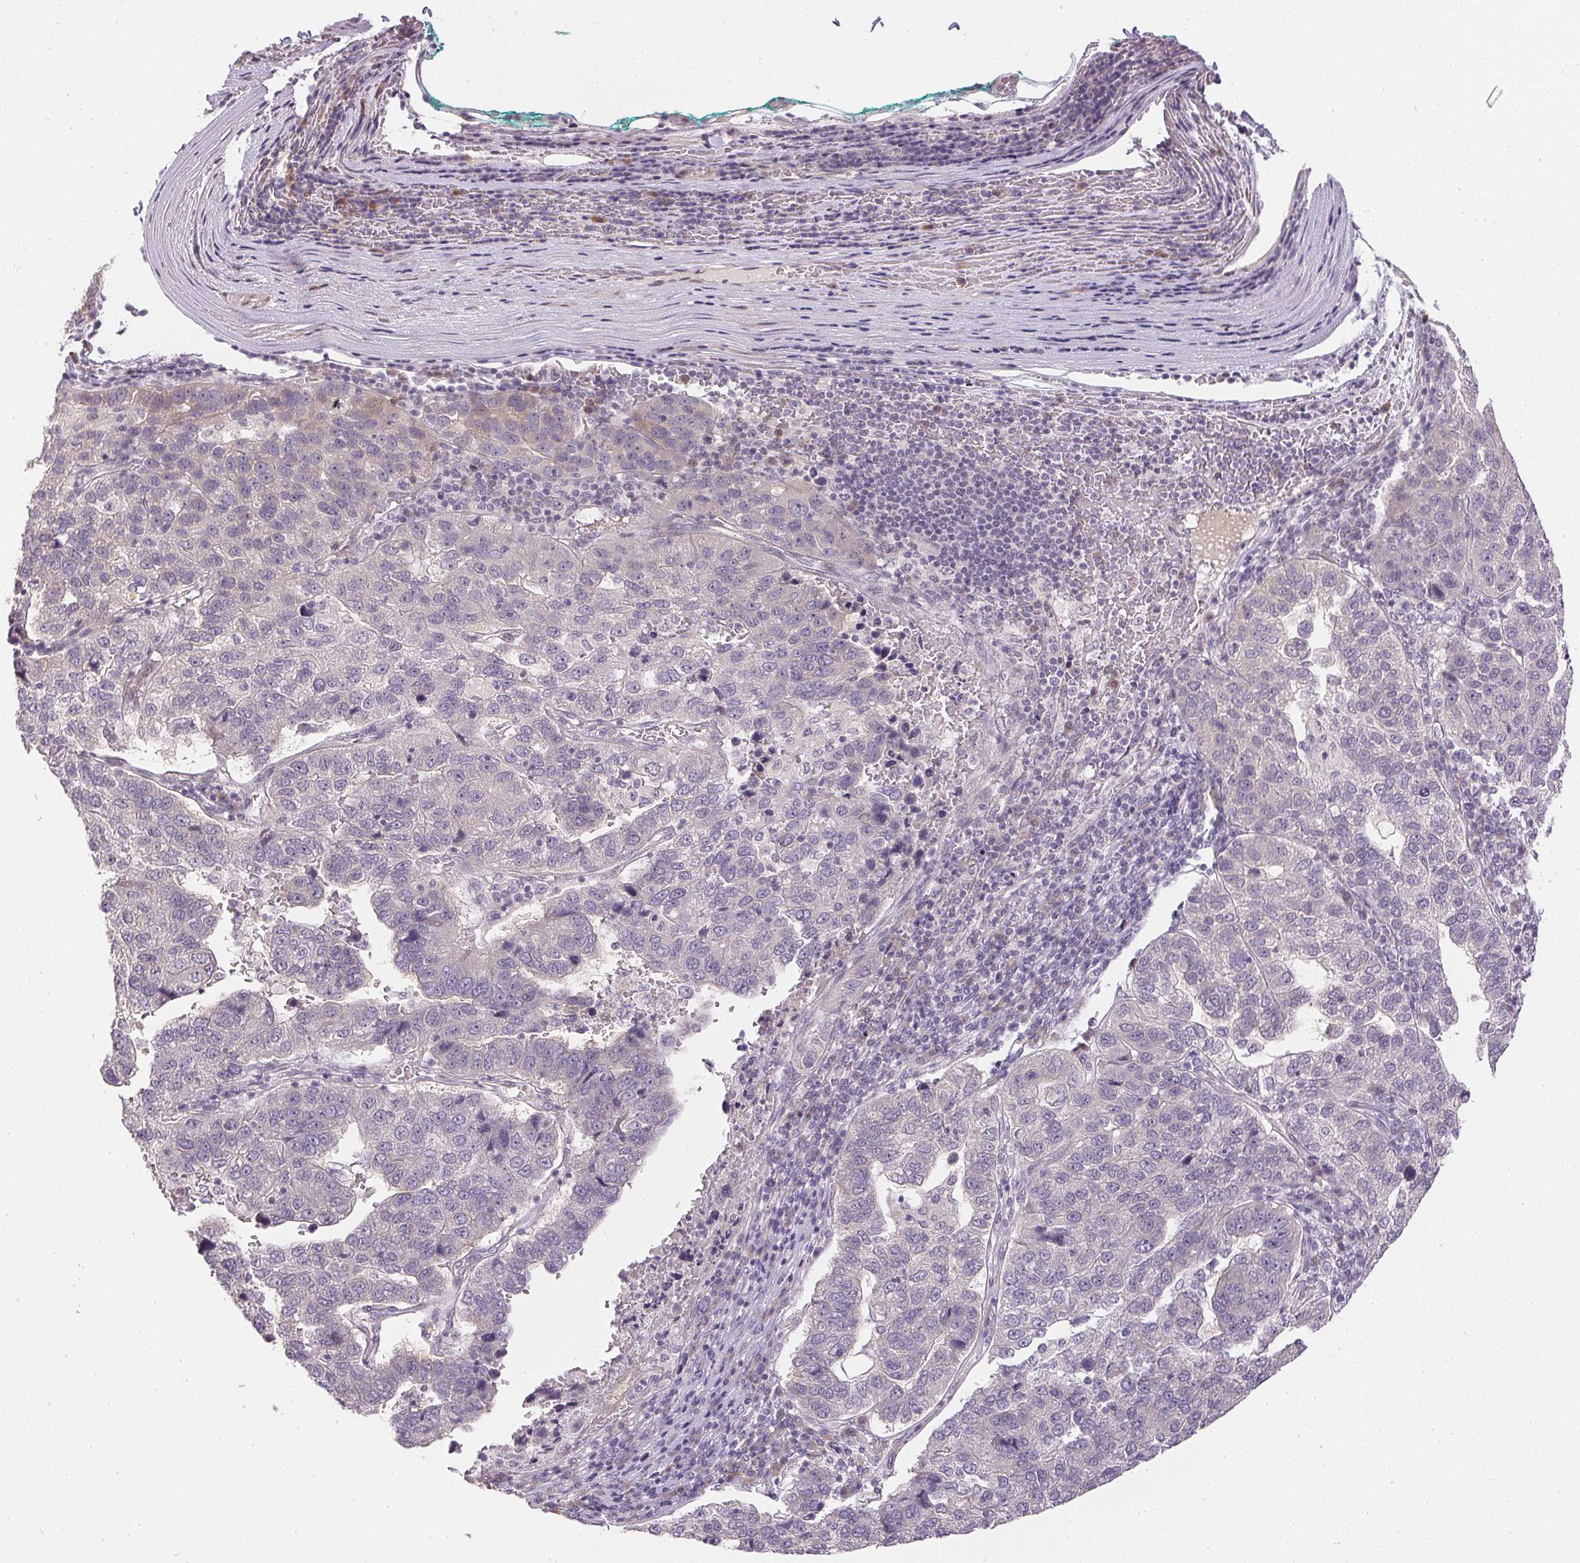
{"staining": {"intensity": "negative", "quantity": "none", "location": "none"}, "tissue": "pancreatic cancer", "cell_type": "Tumor cells", "image_type": "cancer", "snomed": [{"axis": "morphology", "description": "Adenocarcinoma, NOS"}, {"axis": "topography", "description": "Pancreas"}], "caption": "Pancreatic cancer was stained to show a protein in brown. There is no significant staining in tumor cells.", "gene": "TTC23L", "patient": {"sex": "female", "age": 61}}